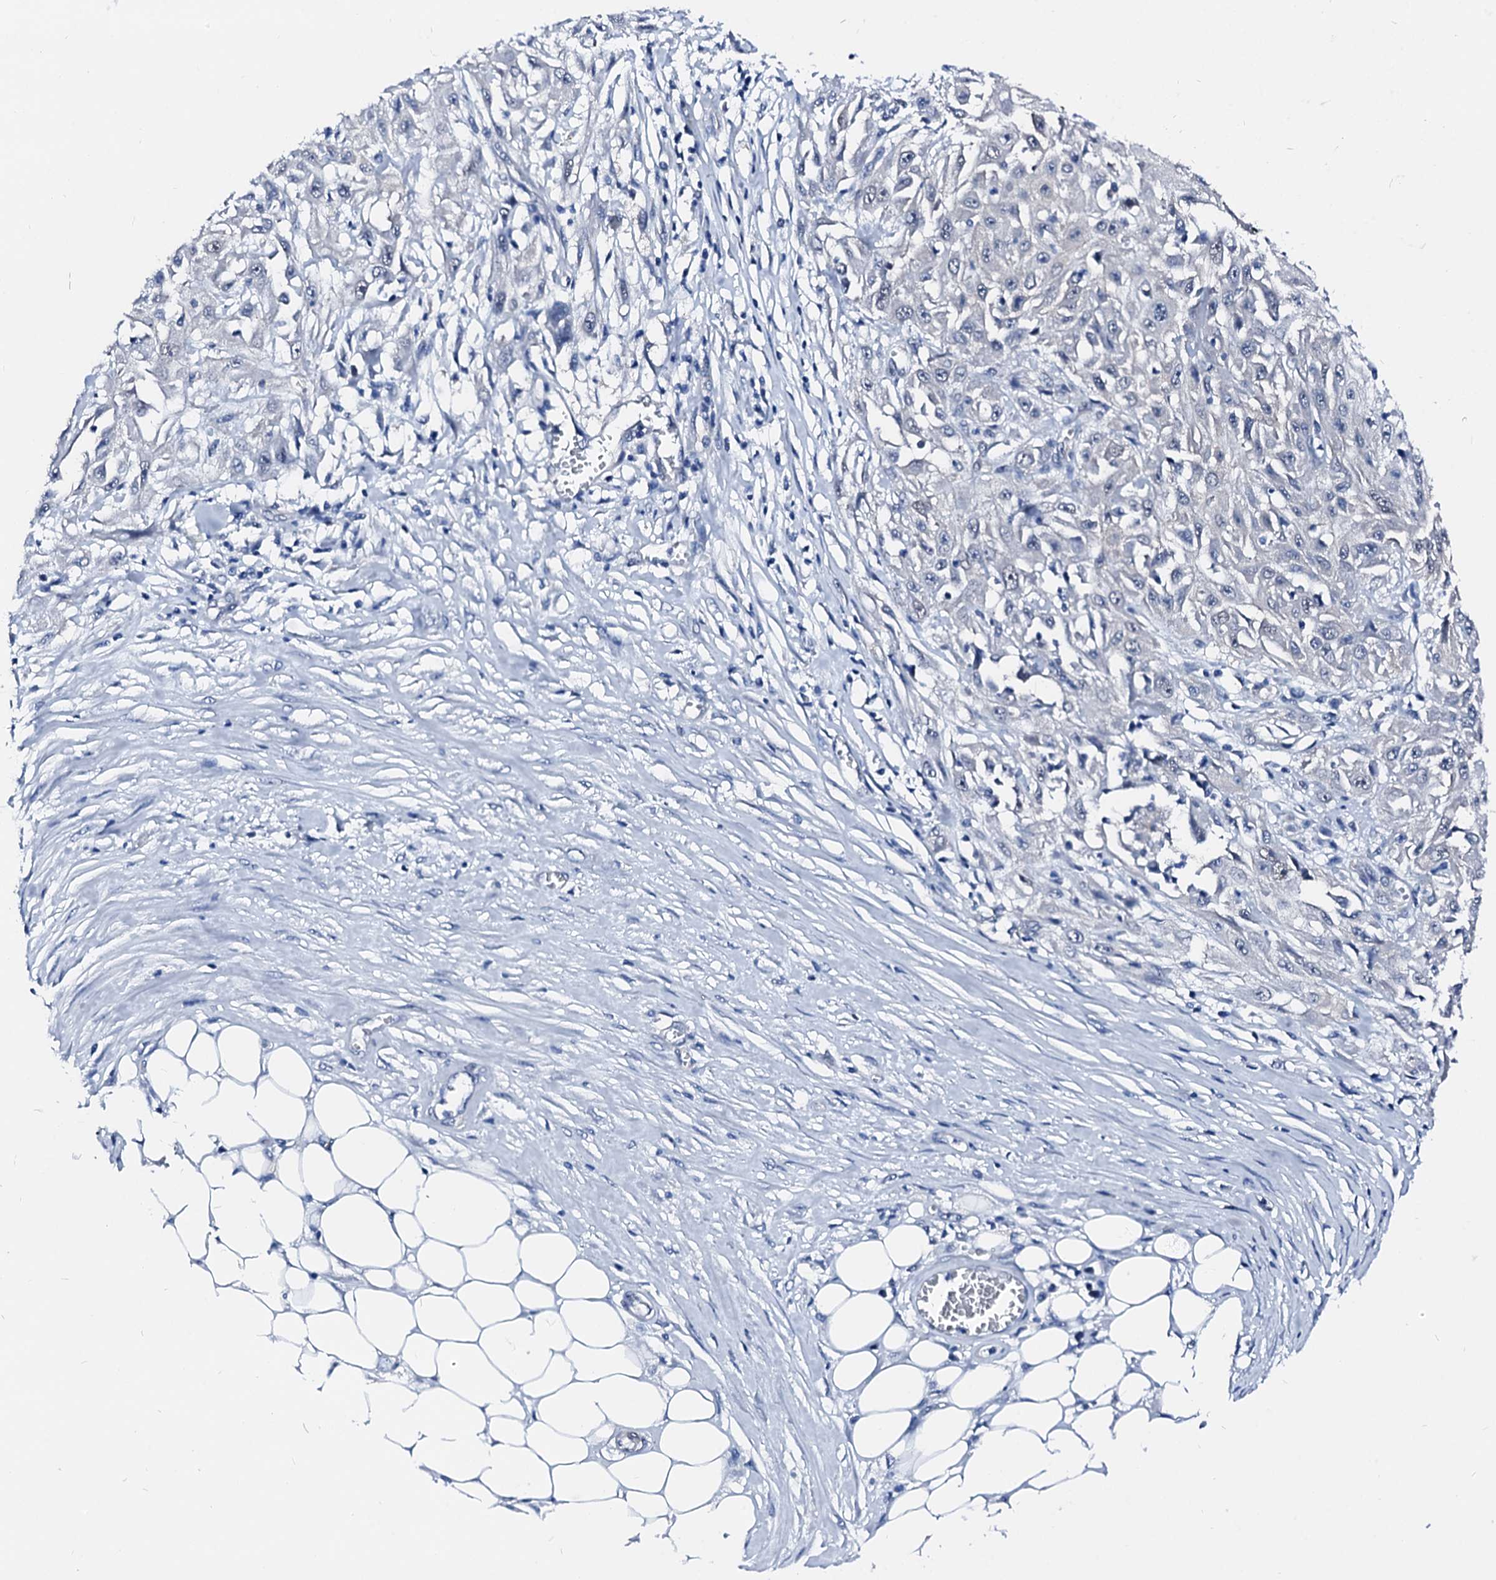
{"staining": {"intensity": "negative", "quantity": "none", "location": "none"}, "tissue": "skin cancer", "cell_type": "Tumor cells", "image_type": "cancer", "snomed": [{"axis": "morphology", "description": "Squamous cell carcinoma, NOS"}, {"axis": "morphology", "description": "Squamous cell carcinoma, metastatic, NOS"}, {"axis": "topography", "description": "Skin"}, {"axis": "topography", "description": "Lymph node"}], "caption": "Immunohistochemistry (IHC) photomicrograph of neoplastic tissue: human skin squamous cell carcinoma stained with DAB demonstrates no significant protein expression in tumor cells.", "gene": "CSN2", "patient": {"sex": "male", "age": 75}}